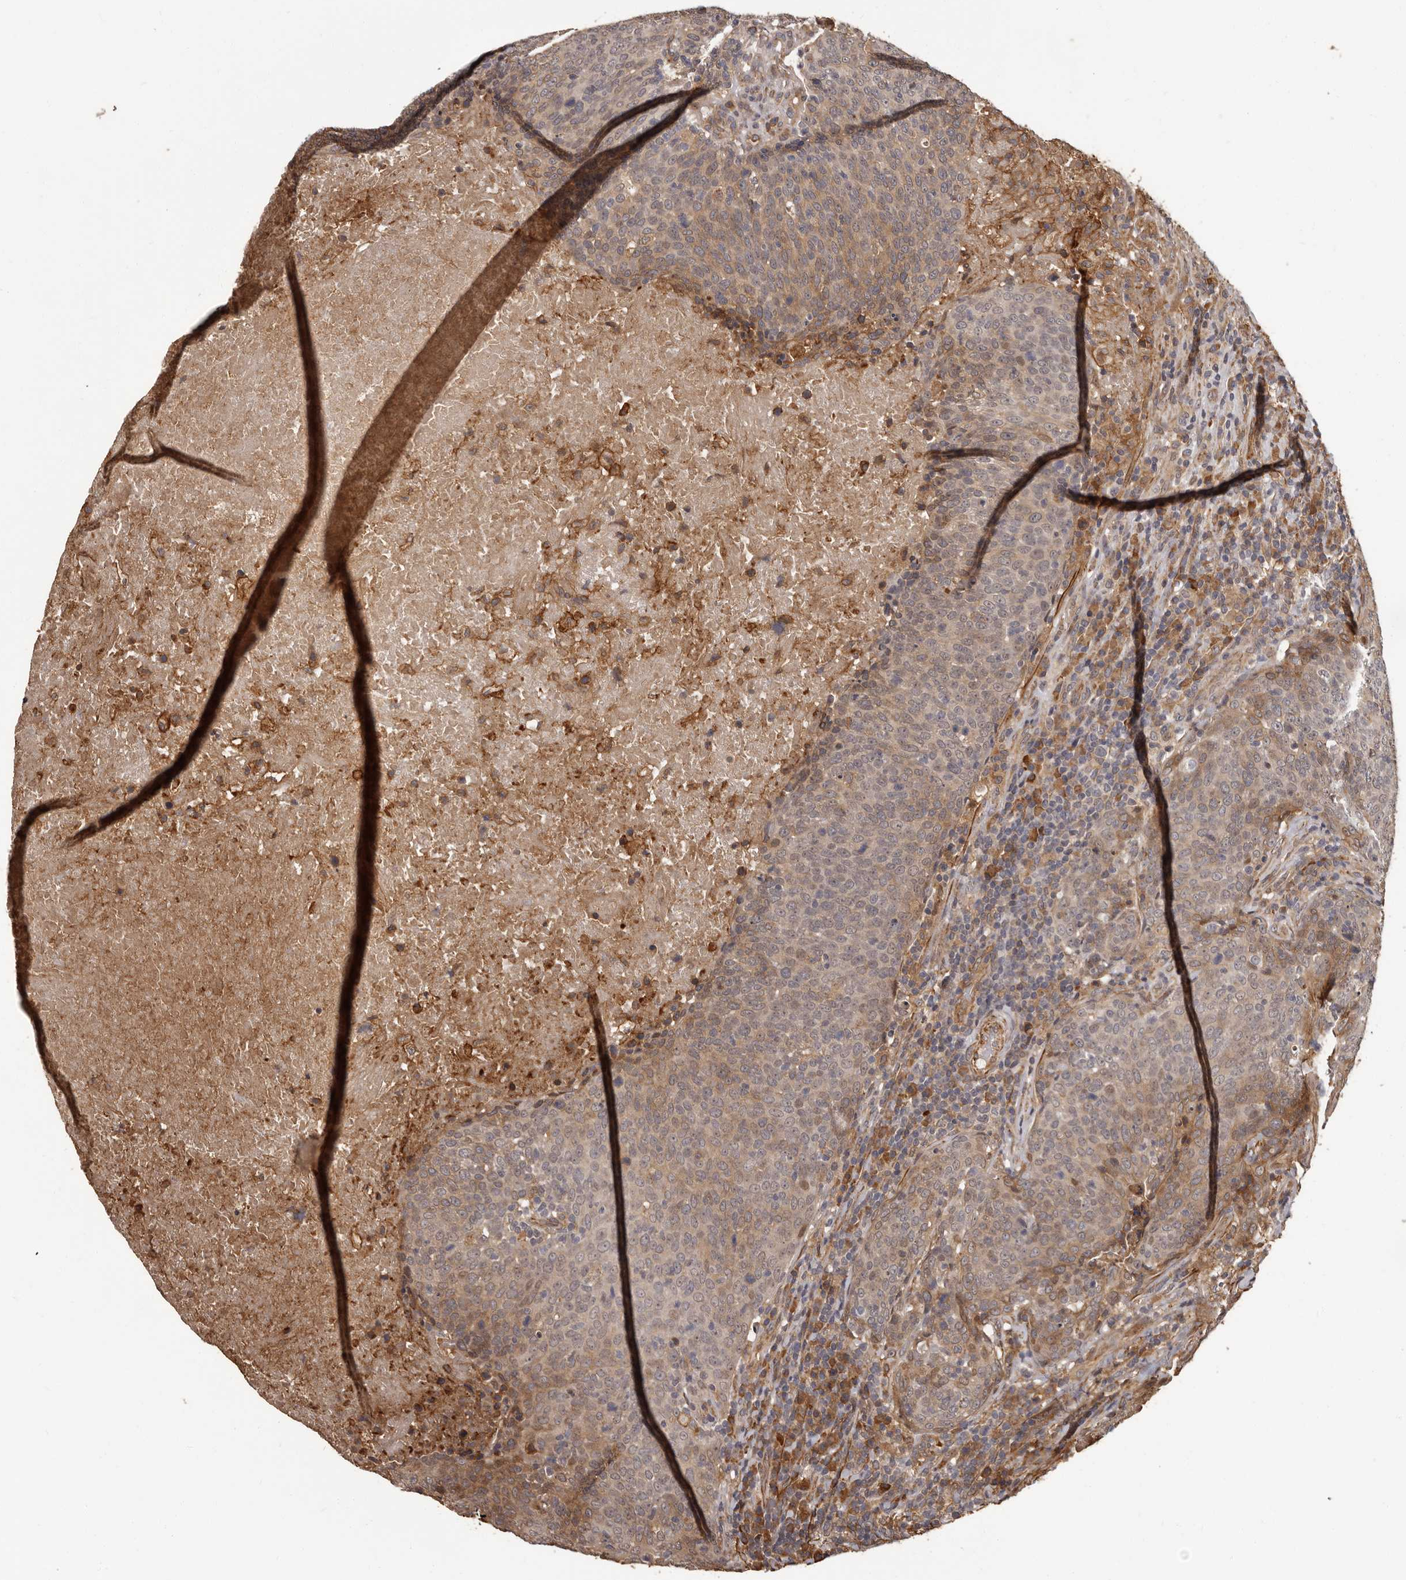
{"staining": {"intensity": "weak", "quantity": "25%-75%", "location": "cytoplasmic/membranous"}, "tissue": "head and neck cancer", "cell_type": "Tumor cells", "image_type": "cancer", "snomed": [{"axis": "morphology", "description": "Squamous cell carcinoma, NOS"}, {"axis": "morphology", "description": "Squamous cell carcinoma, metastatic, NOS"}, {"axis": "topography", "description": "Lymph node"}, {"axis": "topography", "description": "Head-Neck"}], "caption": "The histopathology image reveals staining of head and neck cancer (metastatic squamous cell carcinoma), revealing weak cytoplasmic/membranous protein positivity (brown color) within tumor cells.", "gene": "SLITRK6", "patient": {"sex": "male", "age": 62}}